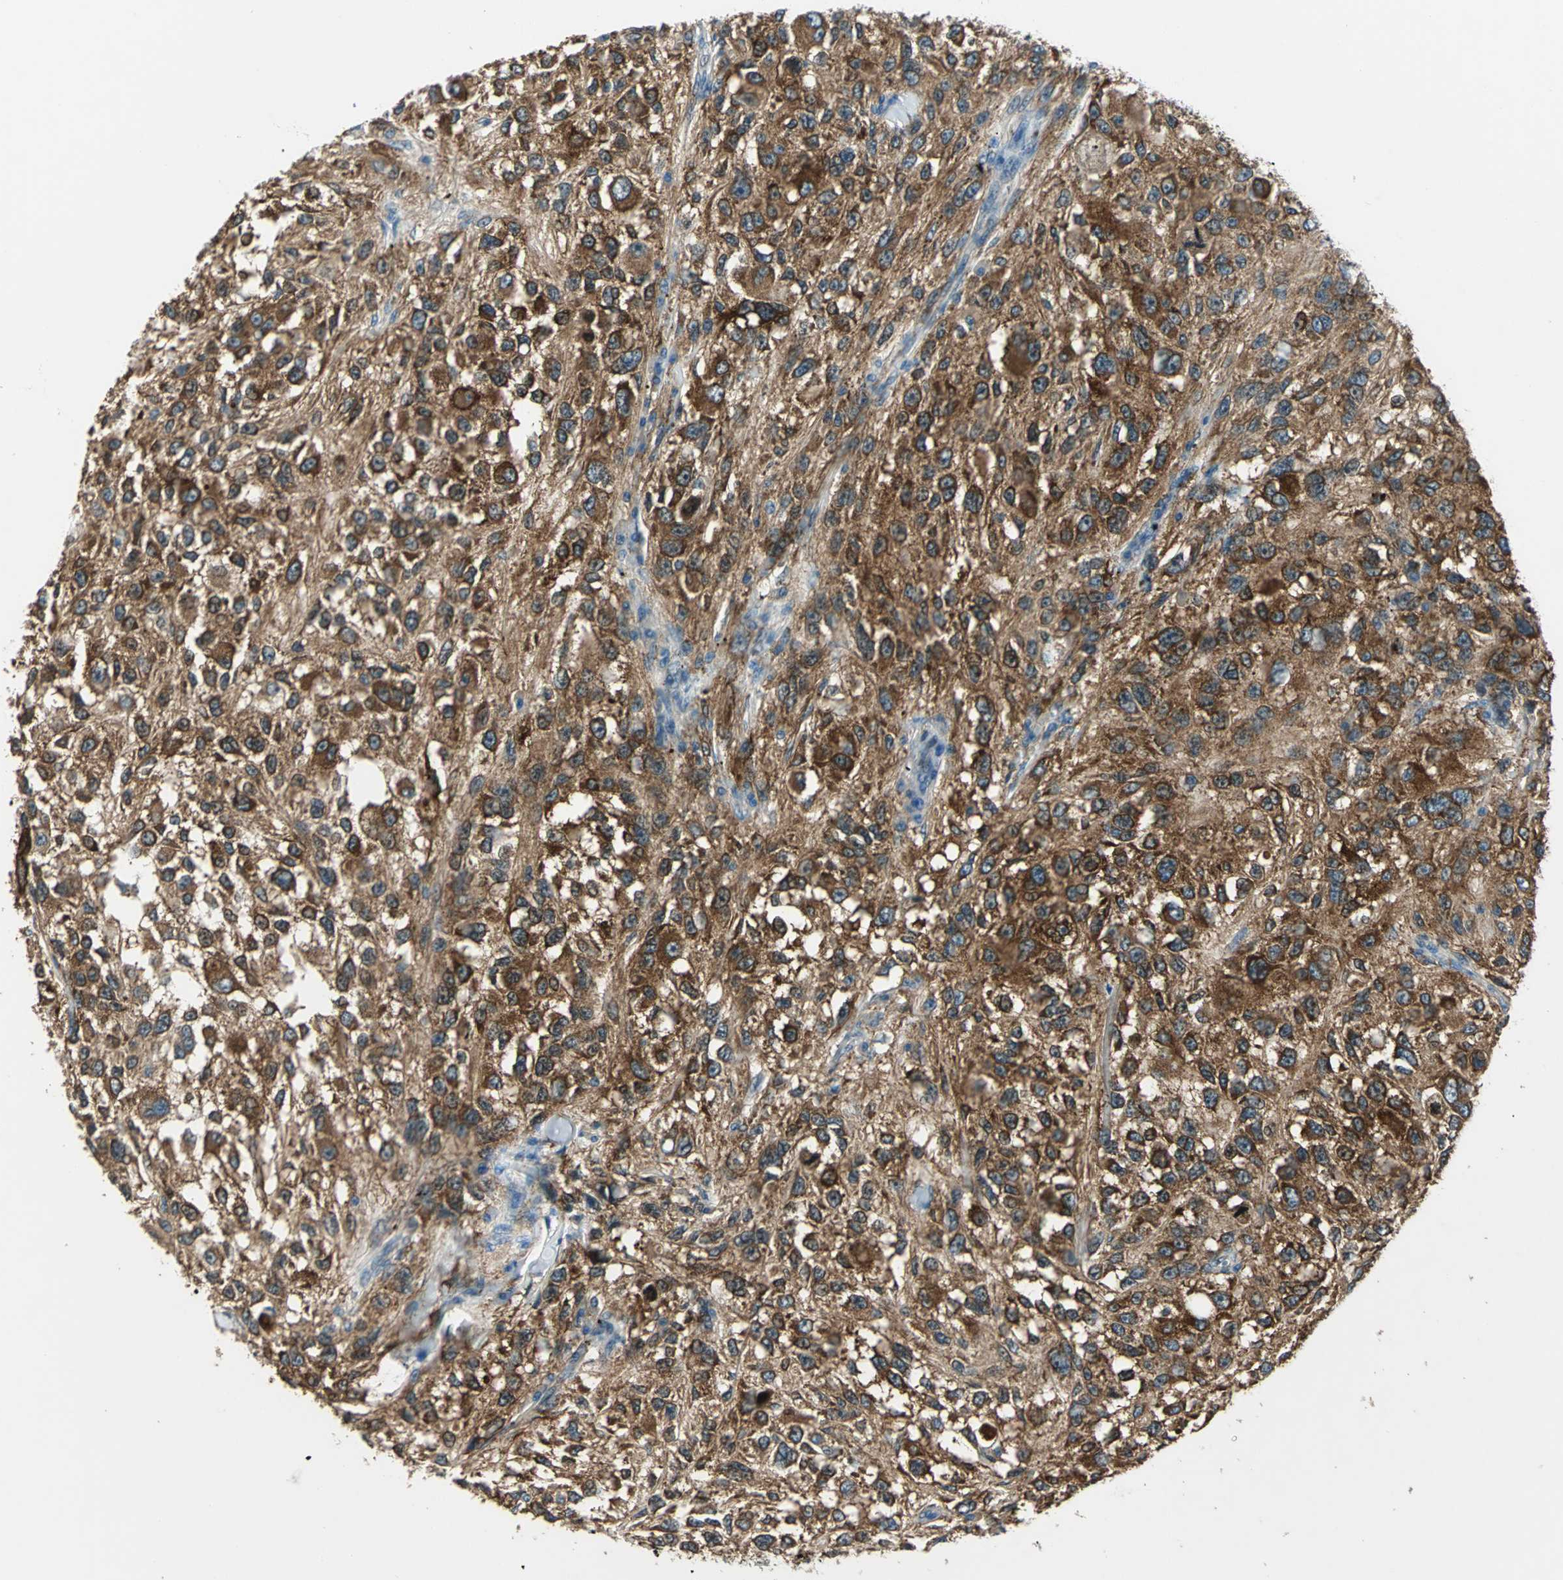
{"staining": {"intensity": "moderate", "quantity": ">75%", "location": "cytoplasmic/membranous"}, "tissue": "melanoma", "cell_type": "Tumor cells", "image_type": "cancer", "snomed": [{"axis": "morphology", "description": "Necrosis, NOS"}, {"axis": "morphology", "description": "Malignant melanoma, NOS"}, {"axis": "topography", "description": "Skin"}], "caption": "Immunohistochemistry (IHC) of malignant melanoma reveals medium levels of moderate cytoplasmic/membranous expression in about >75% of tumor cells.", "gene": "HSPB1", "patient": {"sex": "female", "age": 87}}